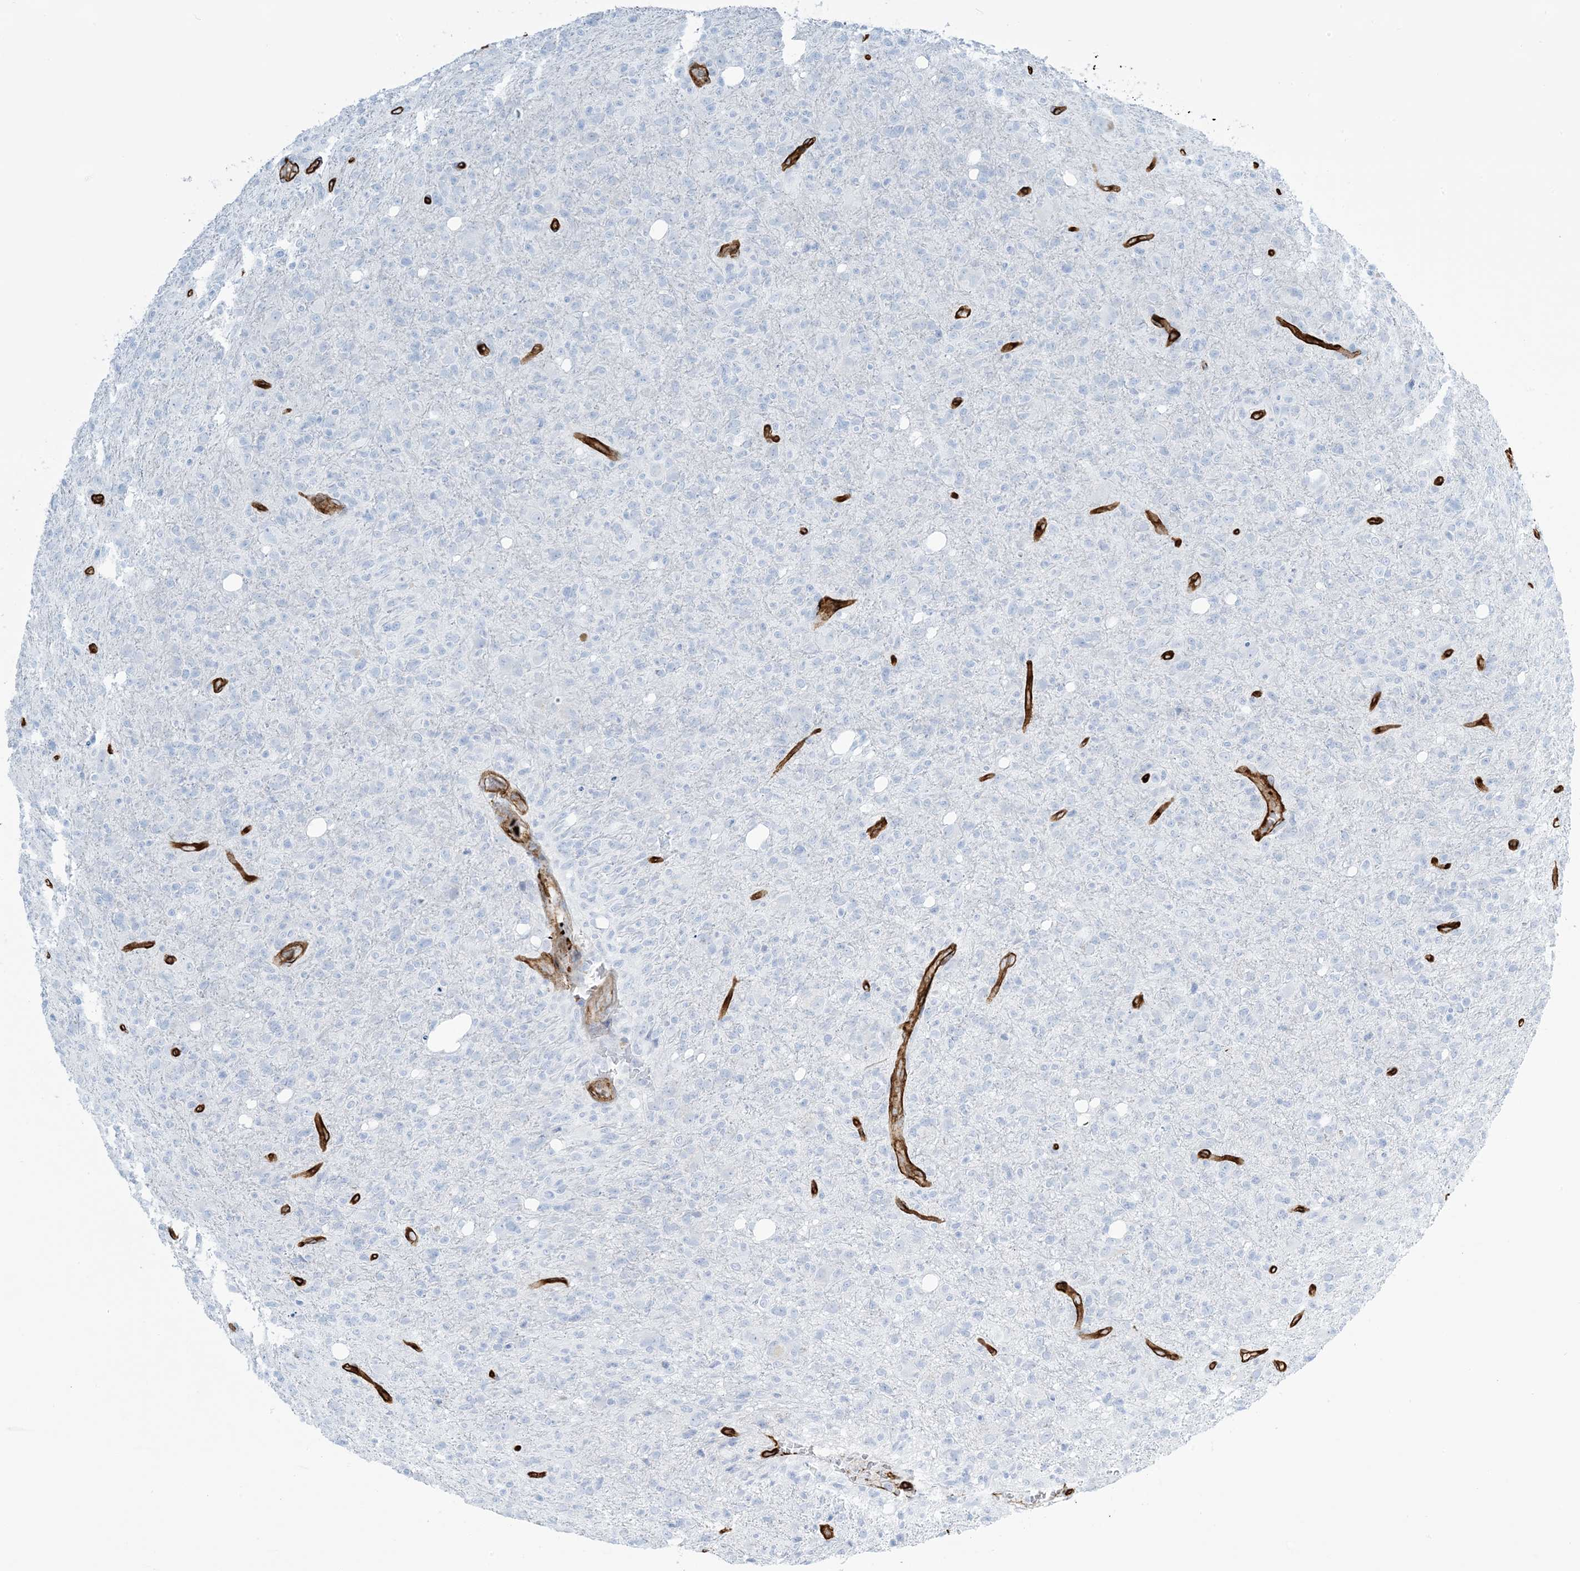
{"staining": {"intensity": "negative", "quantity": "none", "location": "none"}, "tissue": "glioma", "cell_type": "Tumor cells", "image_type": "cancer", "snomed": [{"axis": "morphology", "description": "Glioma, malignant, High grade"}, {"axis": "topography", "description": "Brain"}], "caption": "High power microscopy micrograph of an IHC histopathology image of glioma, revealing no significant positivity in tumor cells.", "gene": "EPS8L3", "patient": {"sex": "female", "age": 57}}